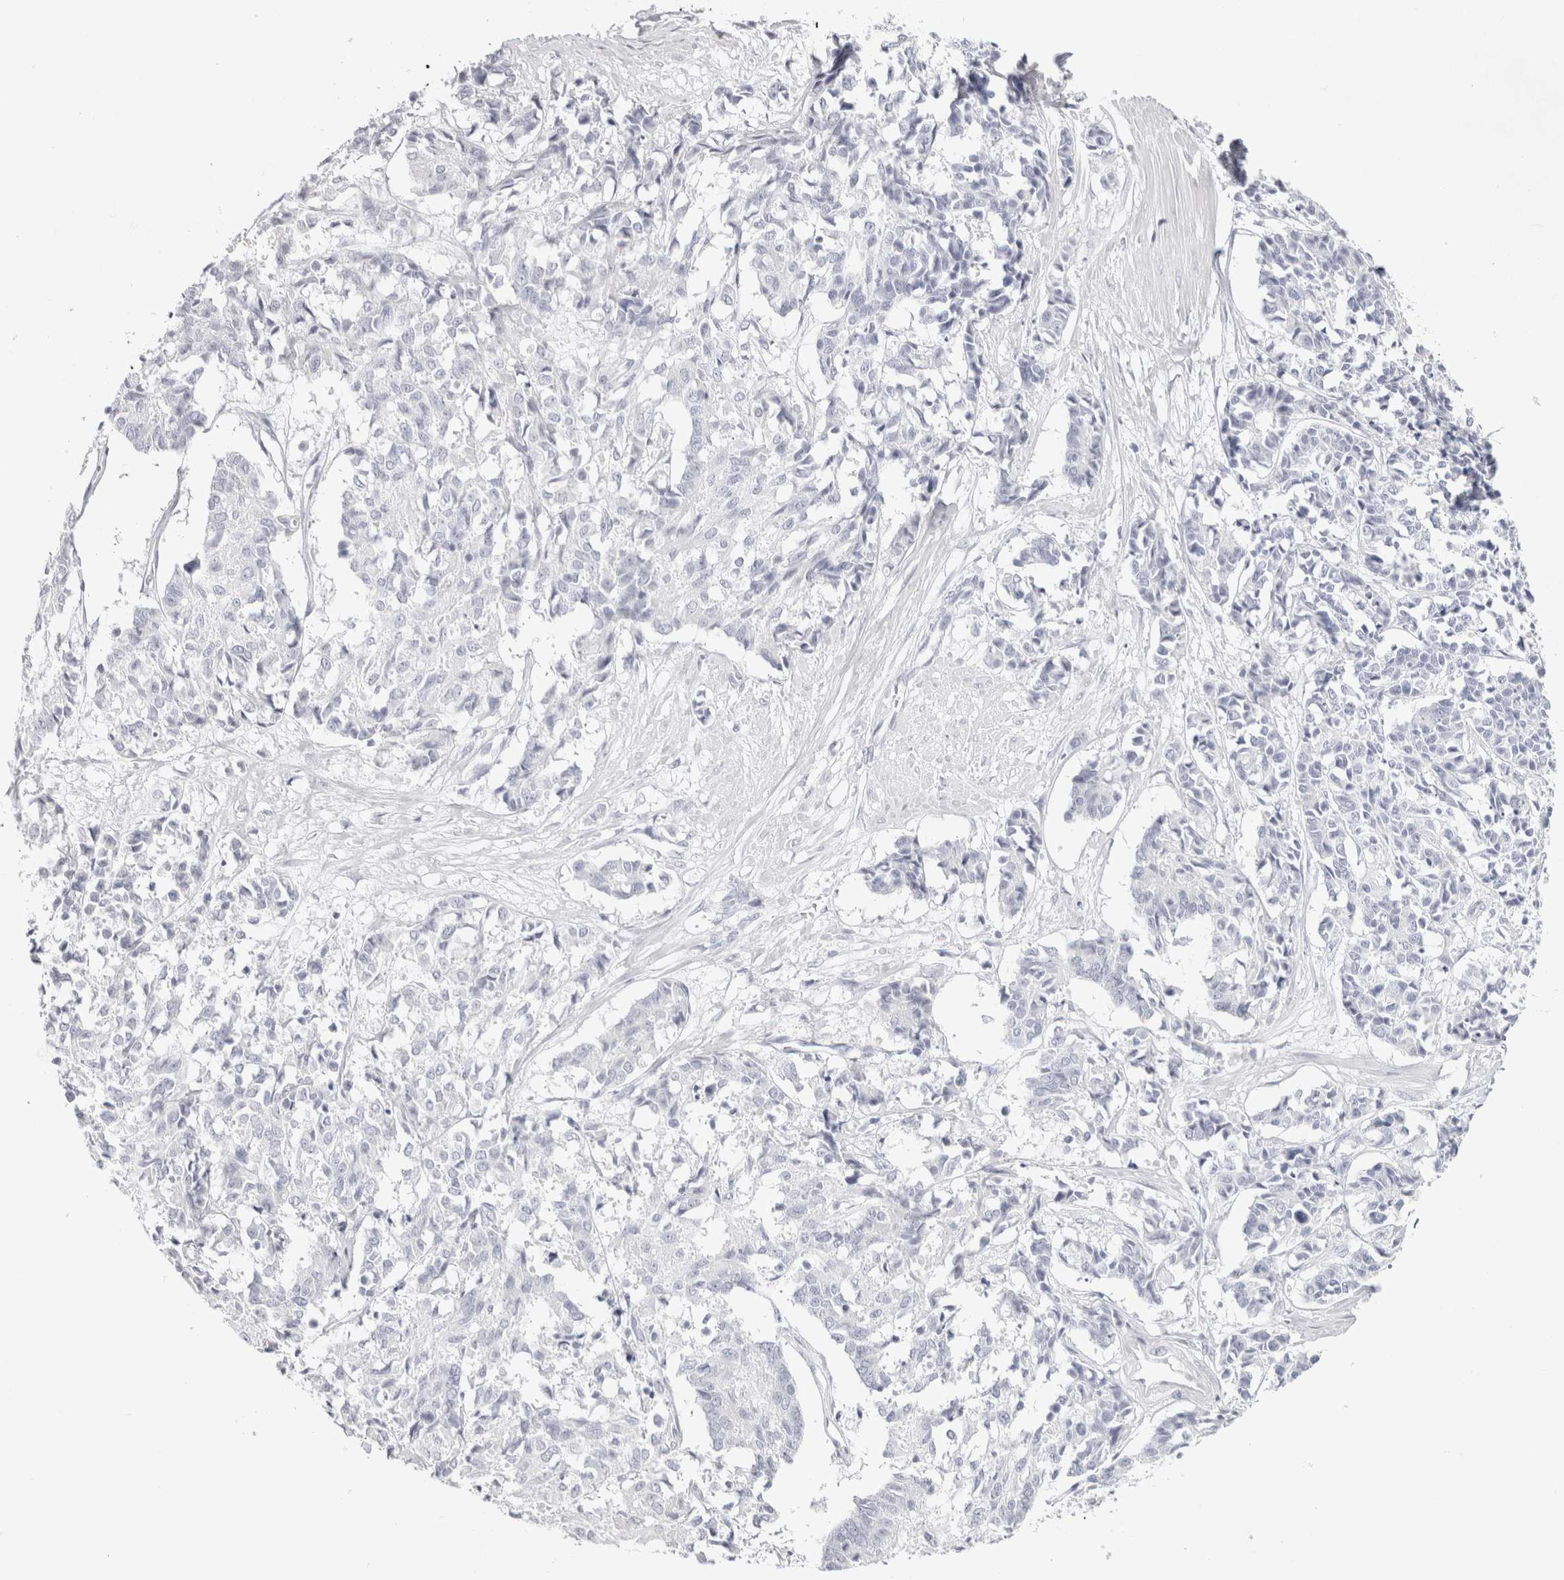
{"staining": {"intensity": "negative", "quantity": "none", "location": "none"}, "tissue": "cervical cancer", "cell_type": "Tumor cells", "image_type": "cancer", "snomed": [{"axis": "morphology", "description": "Squamous cell carcinoma, NOS"}, {"axis": "topography", "description": "Cervix"}], "caption": "Protein analysis of cervical cancer shows no significant staining in tumor cells.", "gene": "GARIN1A", "patient": {"sex": "female", "age": 35}}